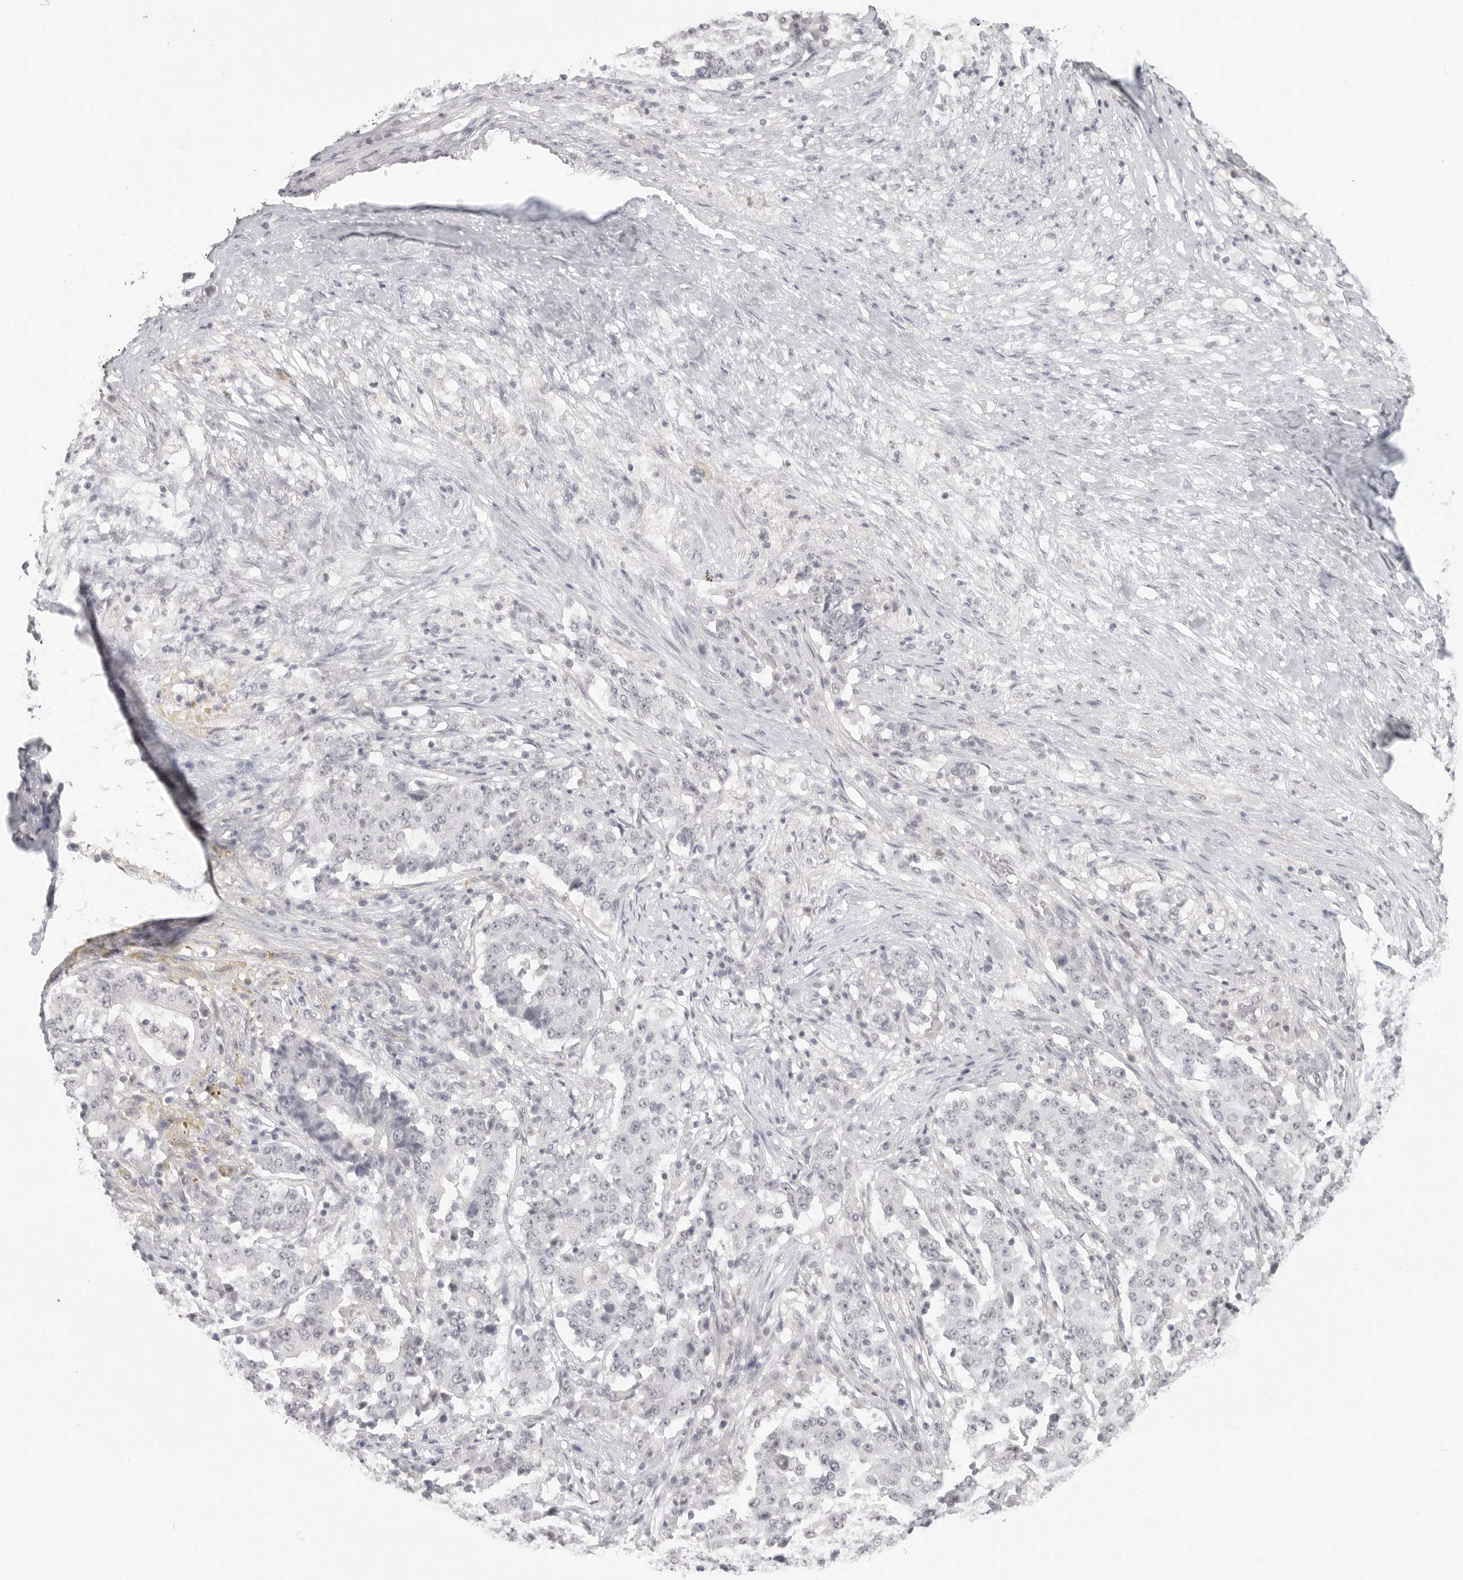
{"staining": {"intensity": "negative", "quantity": "none", "location": "none"}, "tissue": "stomach cancer", "cell_type": "Tumor cells", "image_type": "cancer", "snomed": [{"axis": "morphology", "description": "Adenocarcinoma, NOS"}, {"axis": "topography", "description": "Stomach"}], "caption": "Tumor cells show no significant staining in stomach adenocarcinoma.", "gene": "KLK11", "patient": {"sex": "male", "age": 59}}